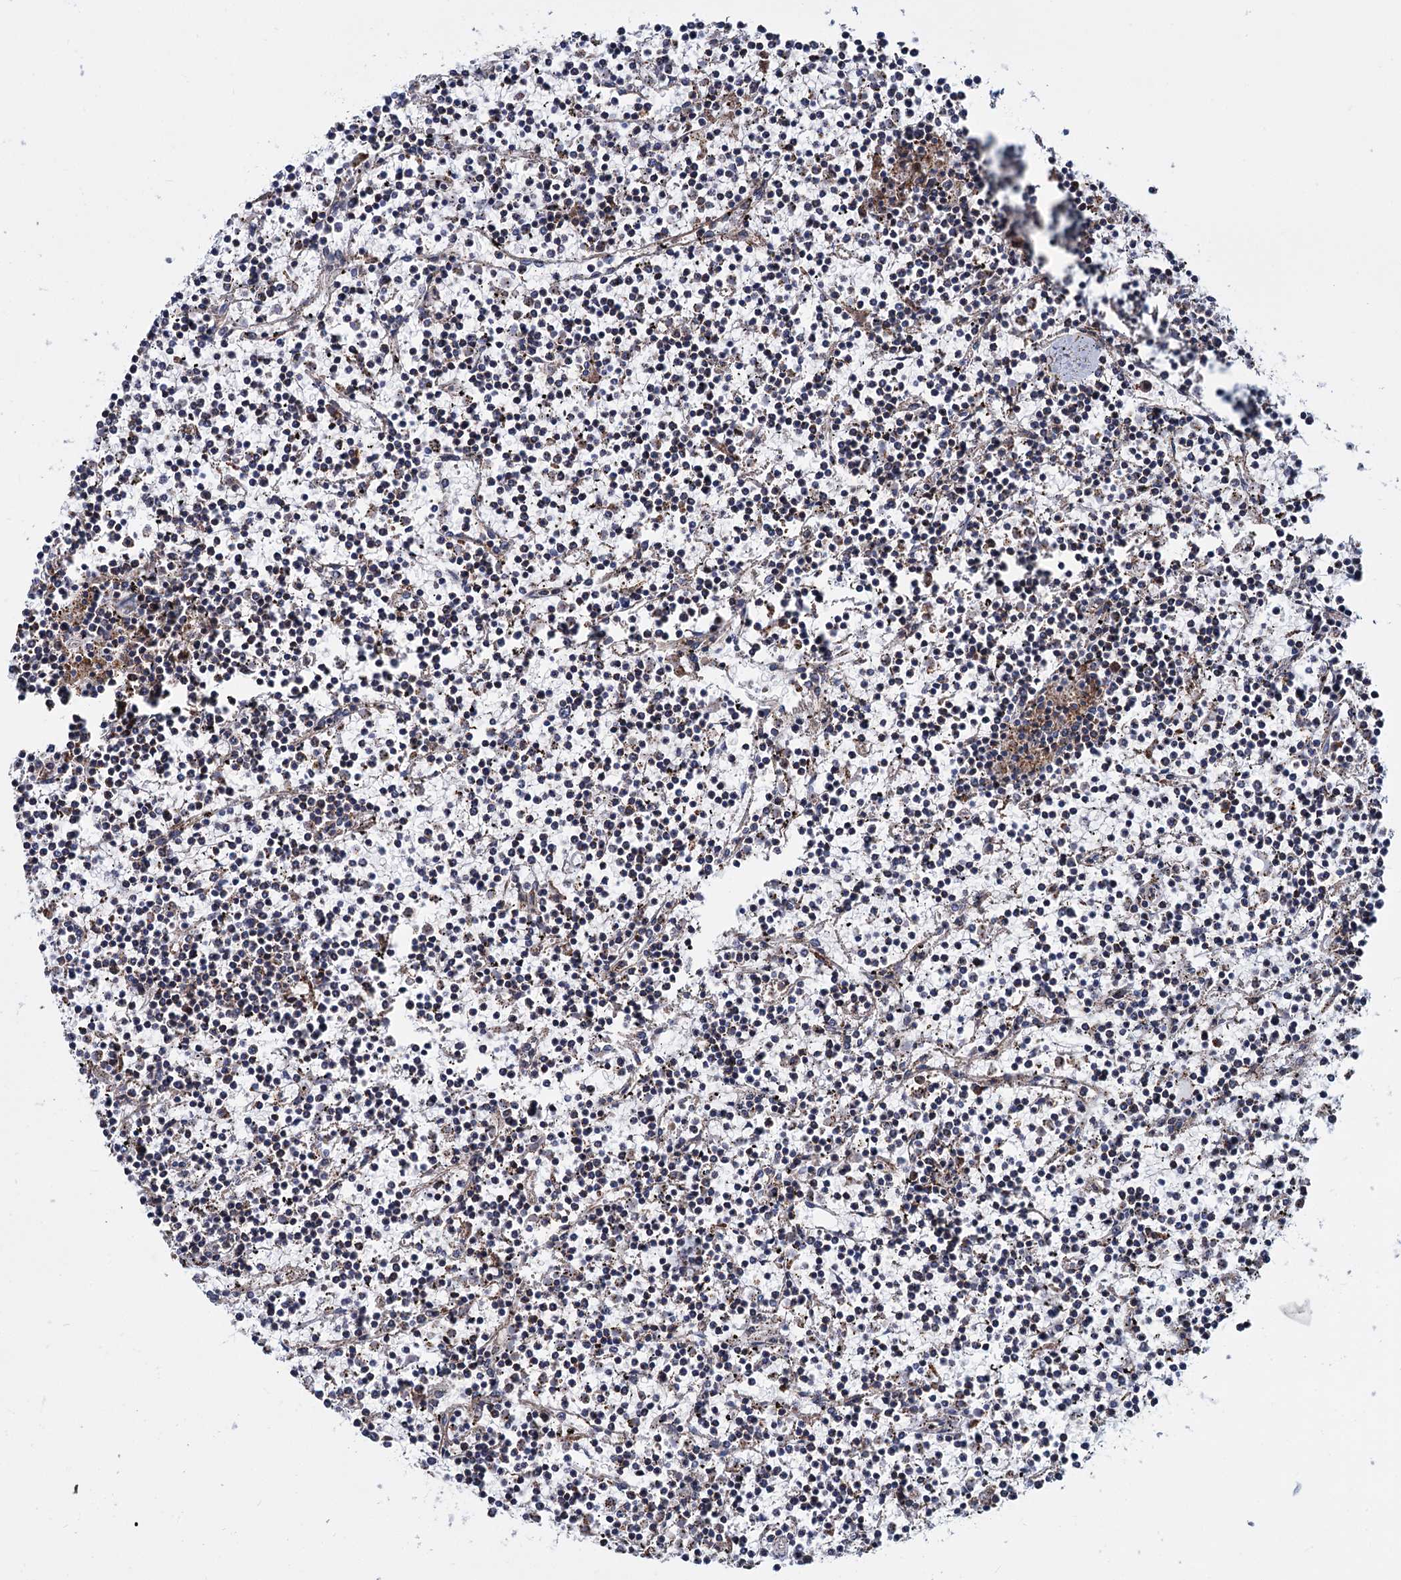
{"staining": {"intensity": "negative", "quantity": "none", "location": "none"}, "tissue": "lymphoma", "cell_type": "Tumor cells", "image_type": "cancer", "snomed": [{"axis": "morphology", "description": "Malignant lymphoma, non-Hodgkin's type, Low grade"}, {"axis": "topography", "description": "Spleen"}], "caption": "Immunohistochemical staining of lymphoma exhibits no significant expression in tumor cells.", "gene": "PSEN1", "patient": {"sex": "female", "age": 19}}